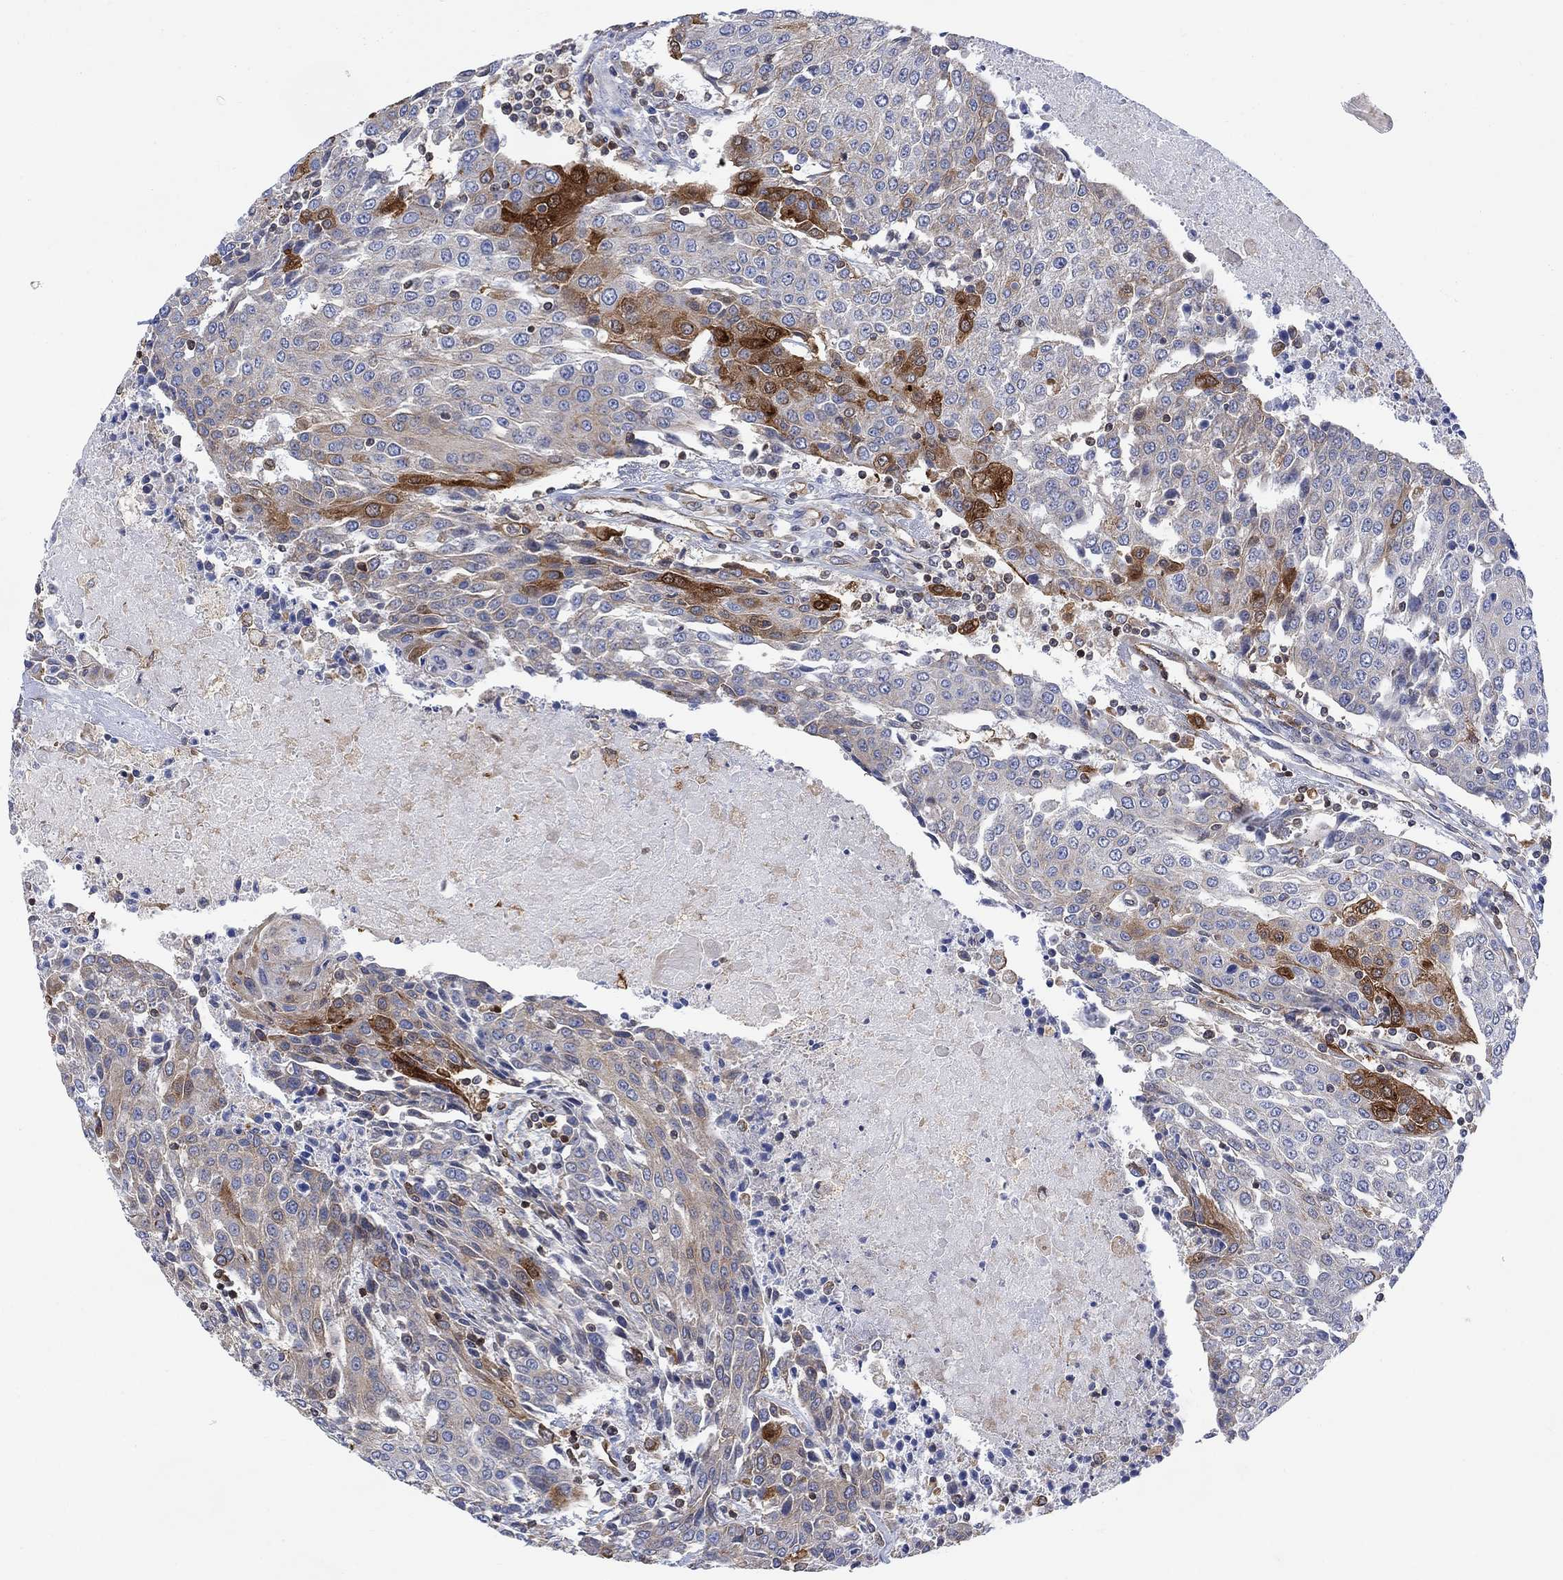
{"staining": {"intensity": "strong", "quantity": "<25%", "location": "cytoplasmic/membranous"}, "tissue": "urothelial cancer", "cell_type": "Tumor cells", "image_type": "cancer", "snomed": [{"axis": "morphology", "description": "Urothelial carcinoma, High grade"}, {"axis": "topography", "description": "Urinary bladder"}], "caption": "Urothelial carcinoma (high-grade) stained with DAB immunohistochemistry demonstrates medium levels of strong cytoplasmic/membranous positivity in about <25% of tumor cells.", "gene": "GBP5", "patient": {"sex": "female", "age": 85}}